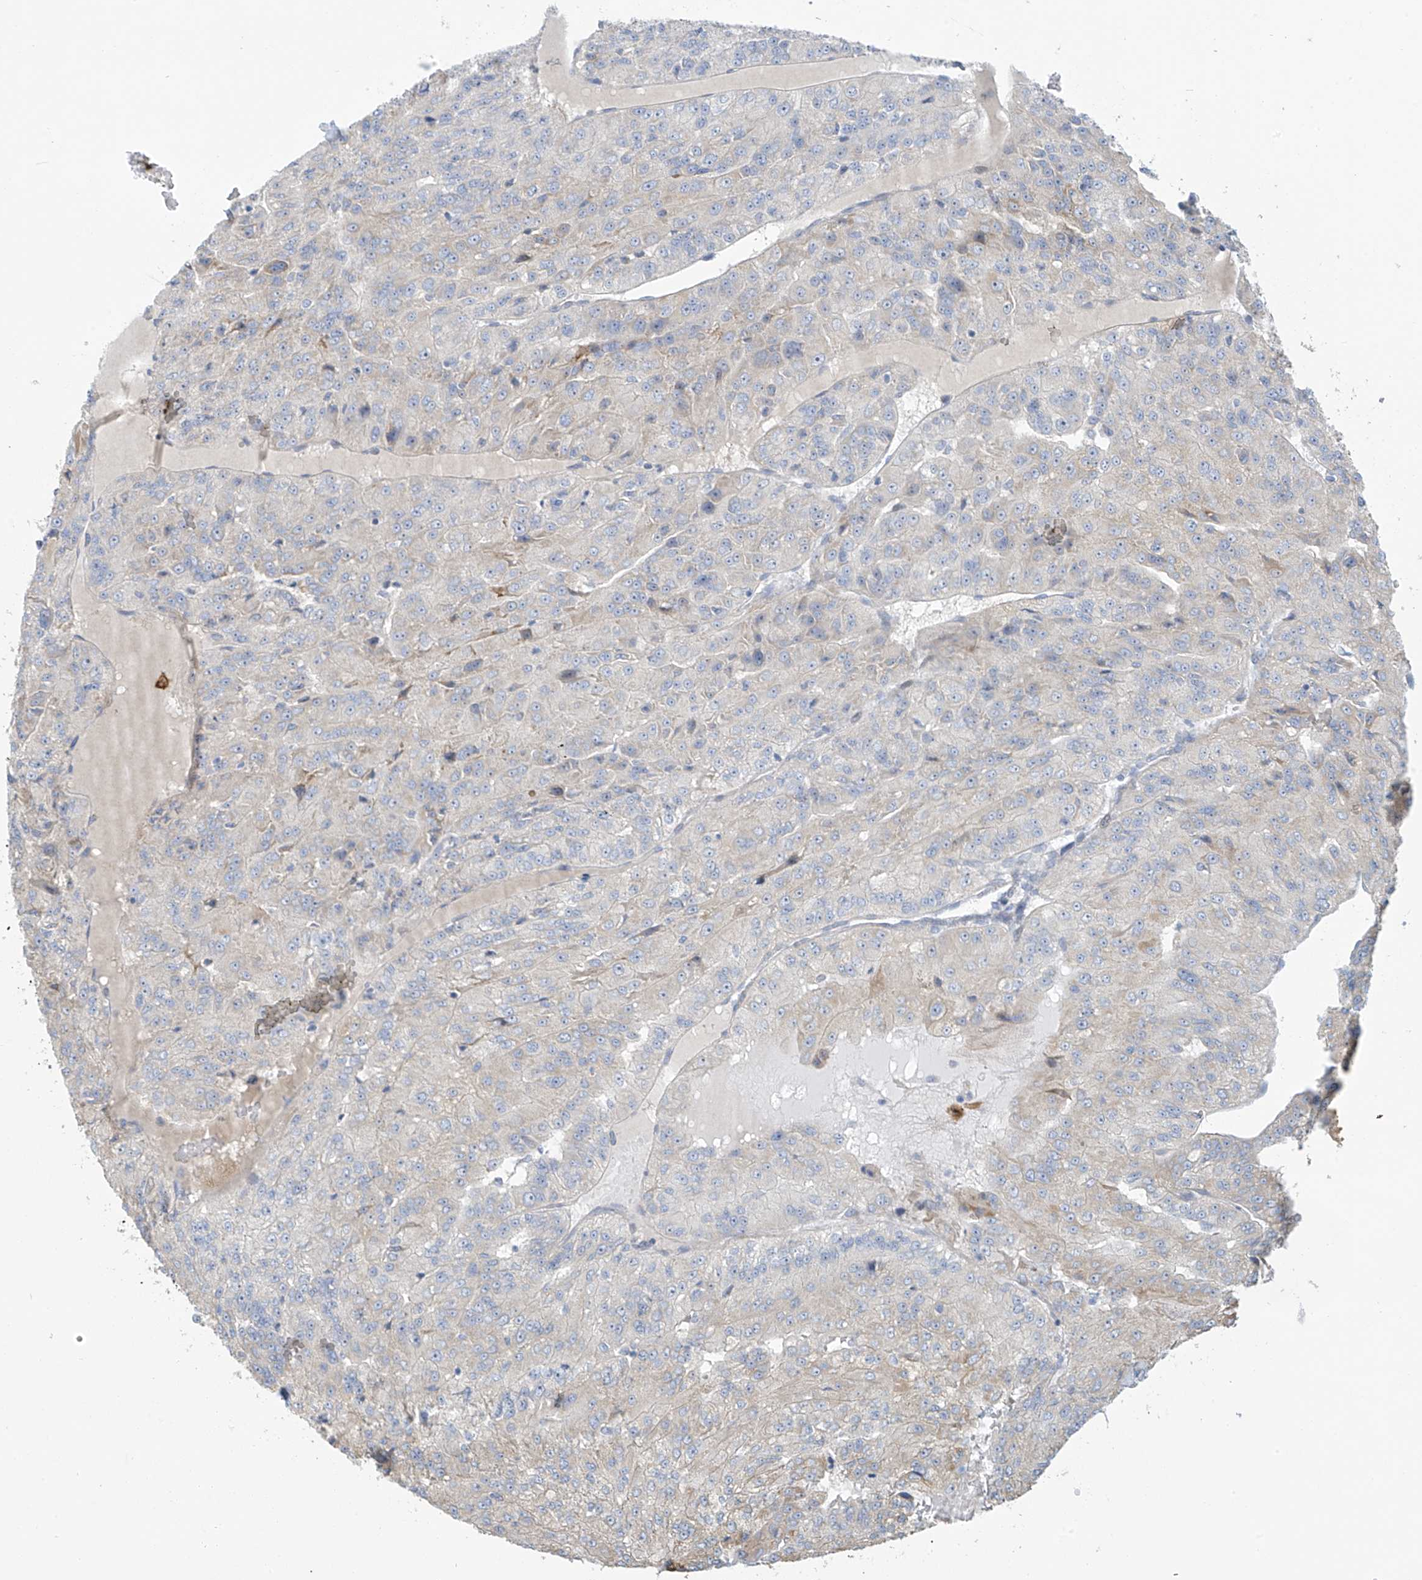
{"staining": {"intensity": "negative", "quantity": "none", "location": "none"}, "tissue": "renal cancer", "cell_type": "Tumor cells", "image_type": "cancer", "snomed": [{"axis": "morphology", "description": "Adenocarcinoma, NOS"}, {"axis": "topography", "description": "Kidney"}], "caption": "This is an immunohistochemistry histopathology image of renal adenocarcinoma. There is no positivity in tumor cells.", "gene": "ZNF641", "patient": {"sex": "female", "age": 63}}